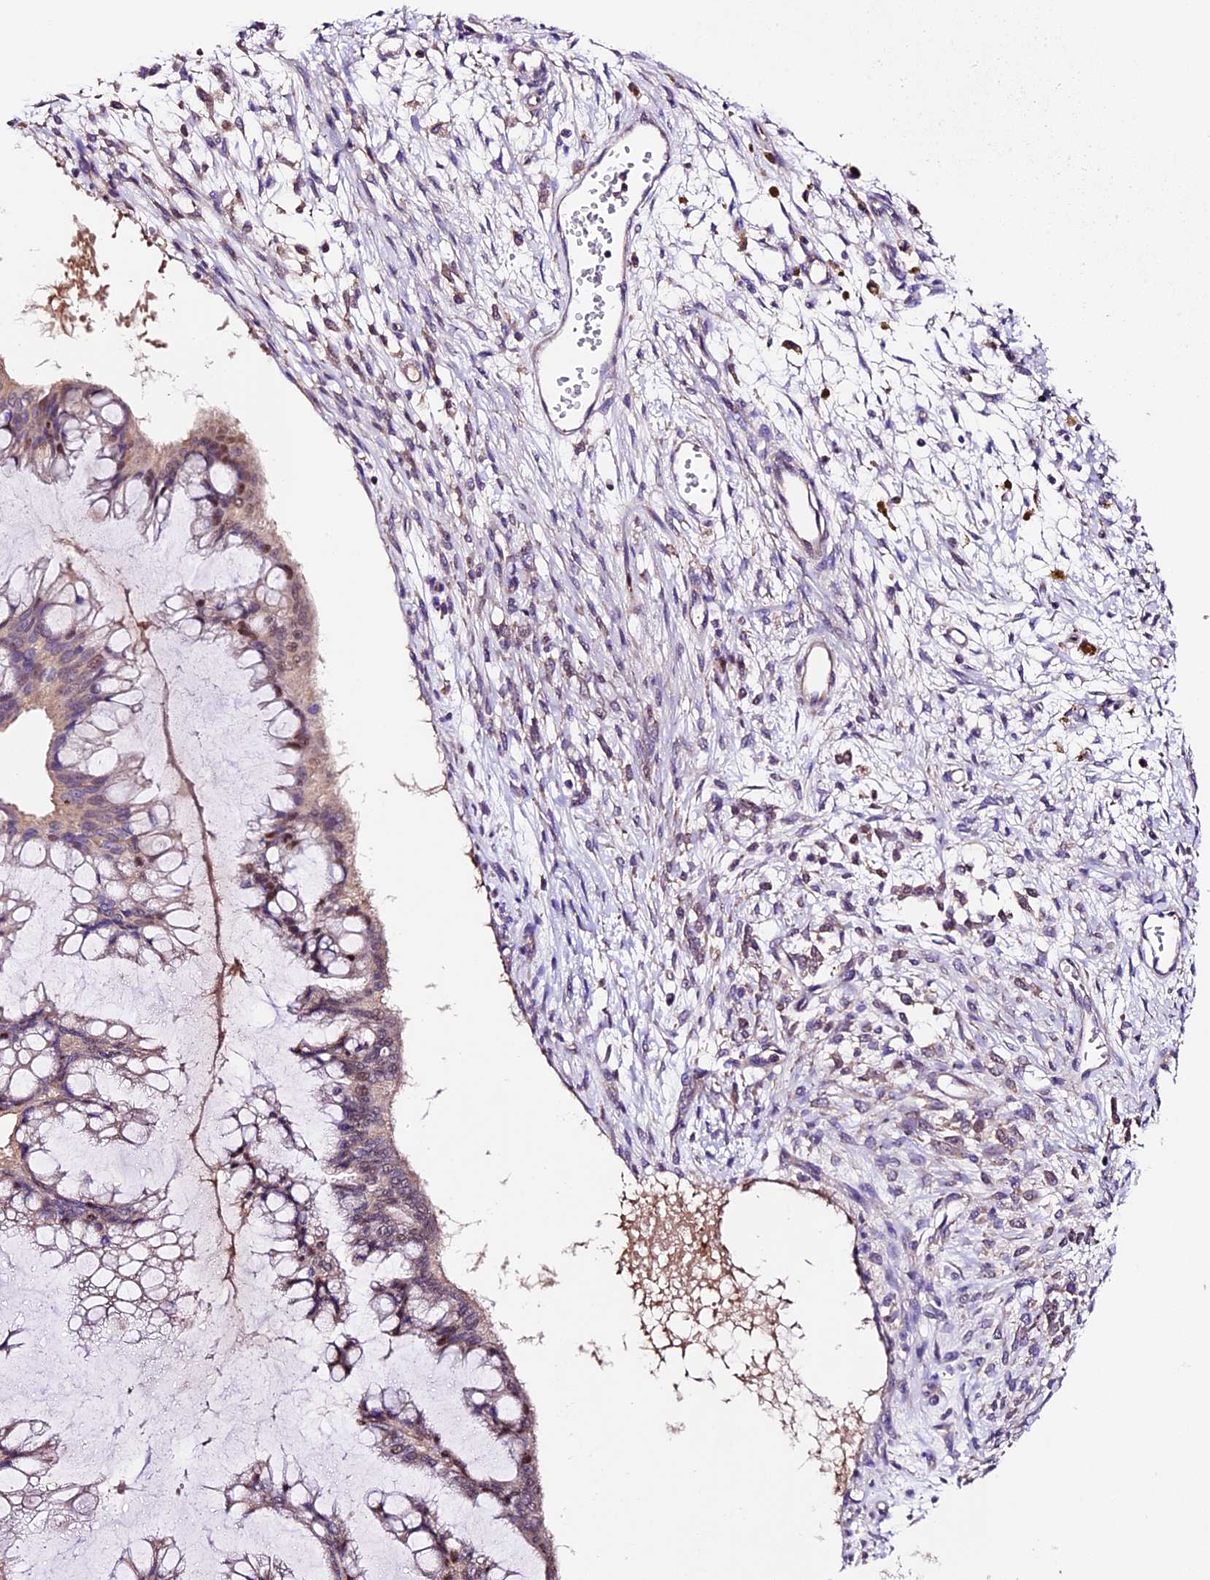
{"staining": {"intensity": "weak", "quantity": "25%-75%", "location": "cytoplasmic/membranous,nuclear"}, "tissue": "ovarian cancer", "cell_type": "Tumor cells", "image_type": "cancer", "snomed": [{"axis": "morphology", "description": "Cystadenocarcinoma, mucinous, NOS"}, {"axis": "topography", "description": "Ovary"}], "caption": "DAB (3,3'-diaminobenzidine) immunohistochemical staining of human ovarian cancer demonstrates weak cytoplasmic/membranous and nuclear protein positivity in approximately 25%-75% of tumor cells. The staining is performed using DAB brown chromogen to label protein expression. The nuclei are counter-stained blue using hematoxylin.", "gene": "SBNO2", "patient": {"sex": "female", "age": 73}}